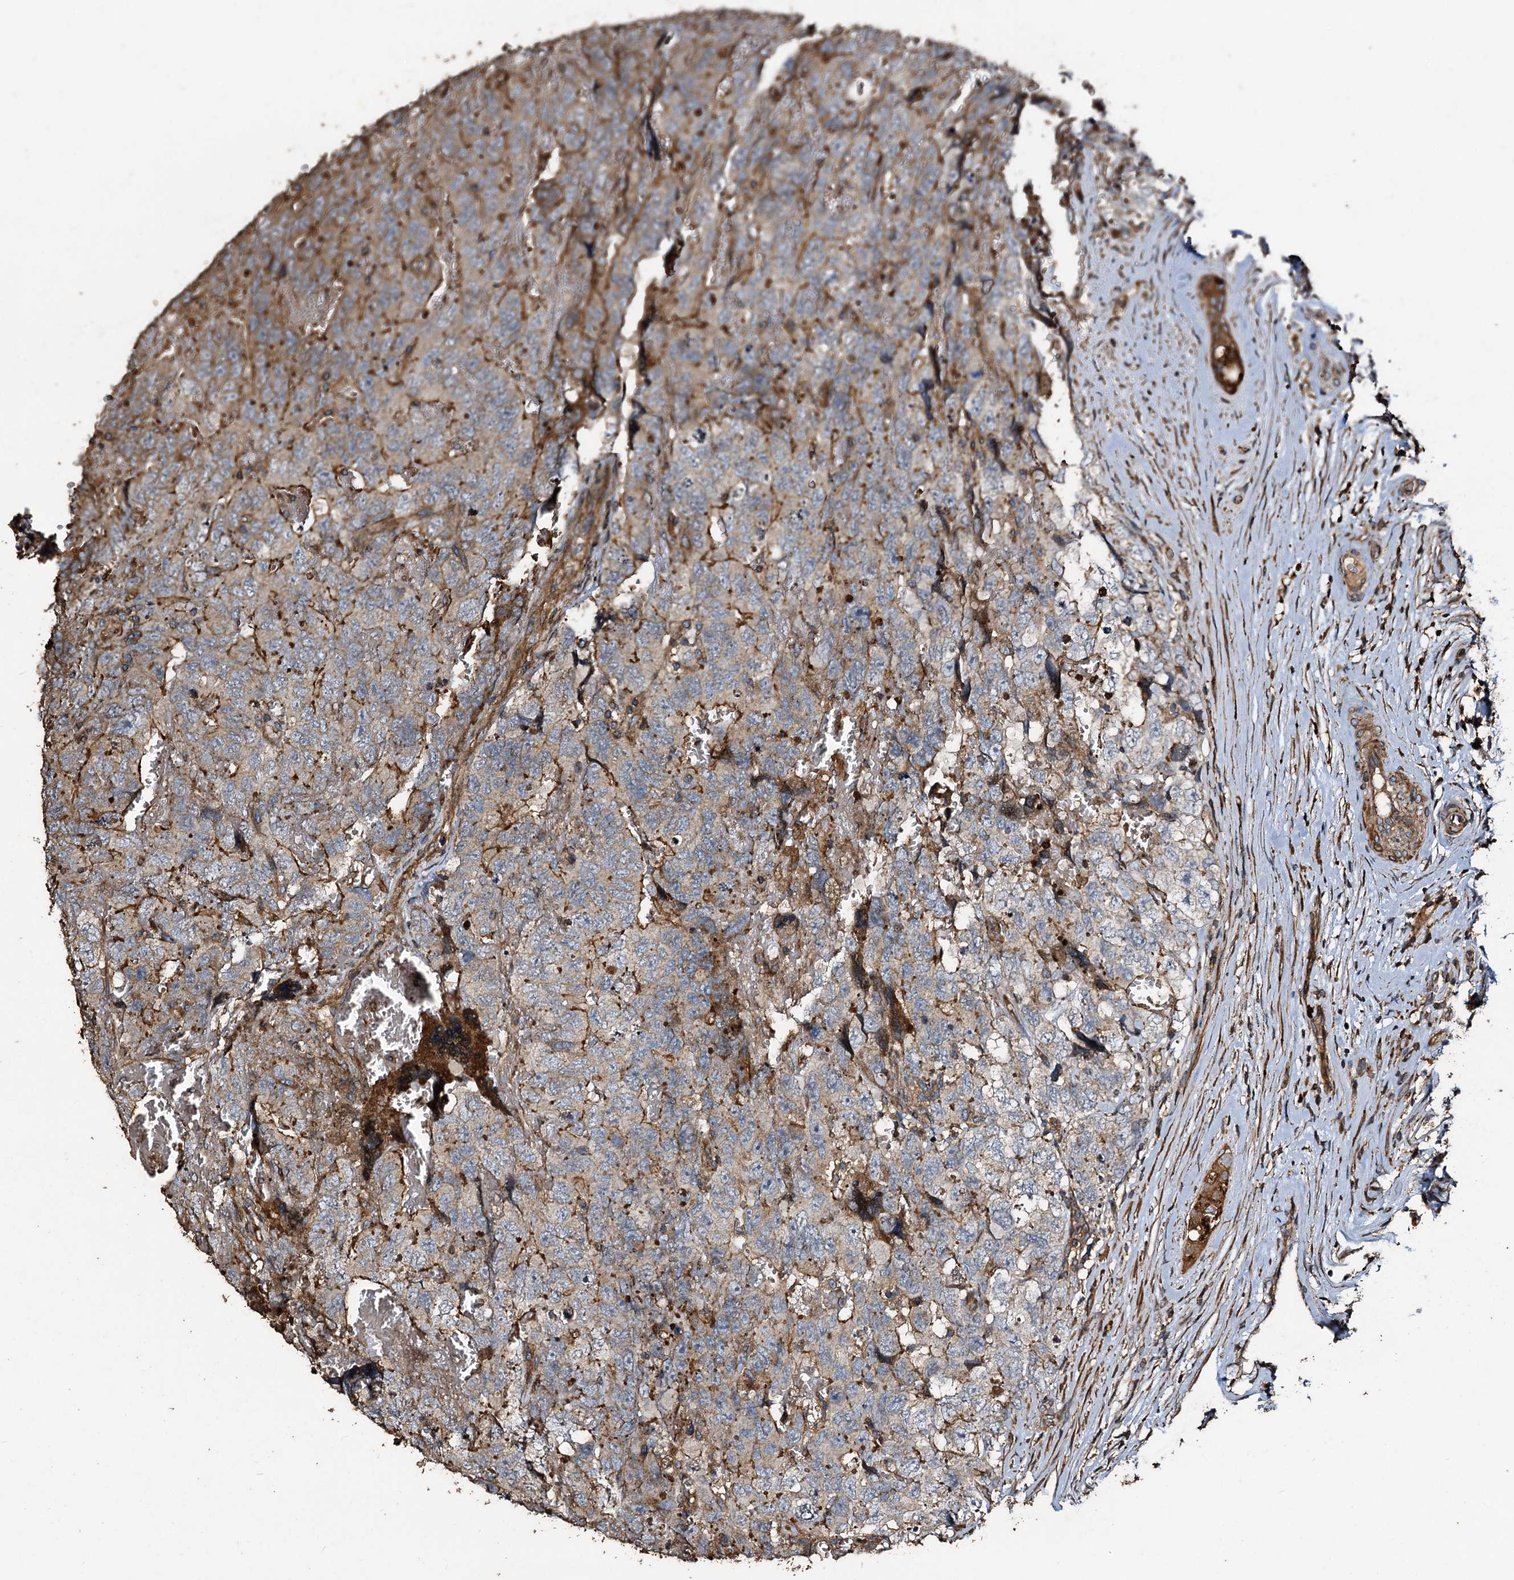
{"staining": {"intensity": "moderate", "quantity": "<25%", "location": "cytoplasmic/membranous"}, "tissue": "testis cancer", "cell_type": "Tumor cells", "image_type": "cancer", "snomed": [{"axis": "morphology", "description": "Carcinoma, Embryonal, NOS"}, {"axis": "topography", "description": "Testis"}], "caption": "Approximately <25% of tumor cells in testis embryonal carcinoma reveal moderate cytoplasmic/membranous protein positivity as visualized by brown immunohistochemical staining.", "gene": "NOTCH2NLA", "patient": {"sex": "male", "age": 45}}